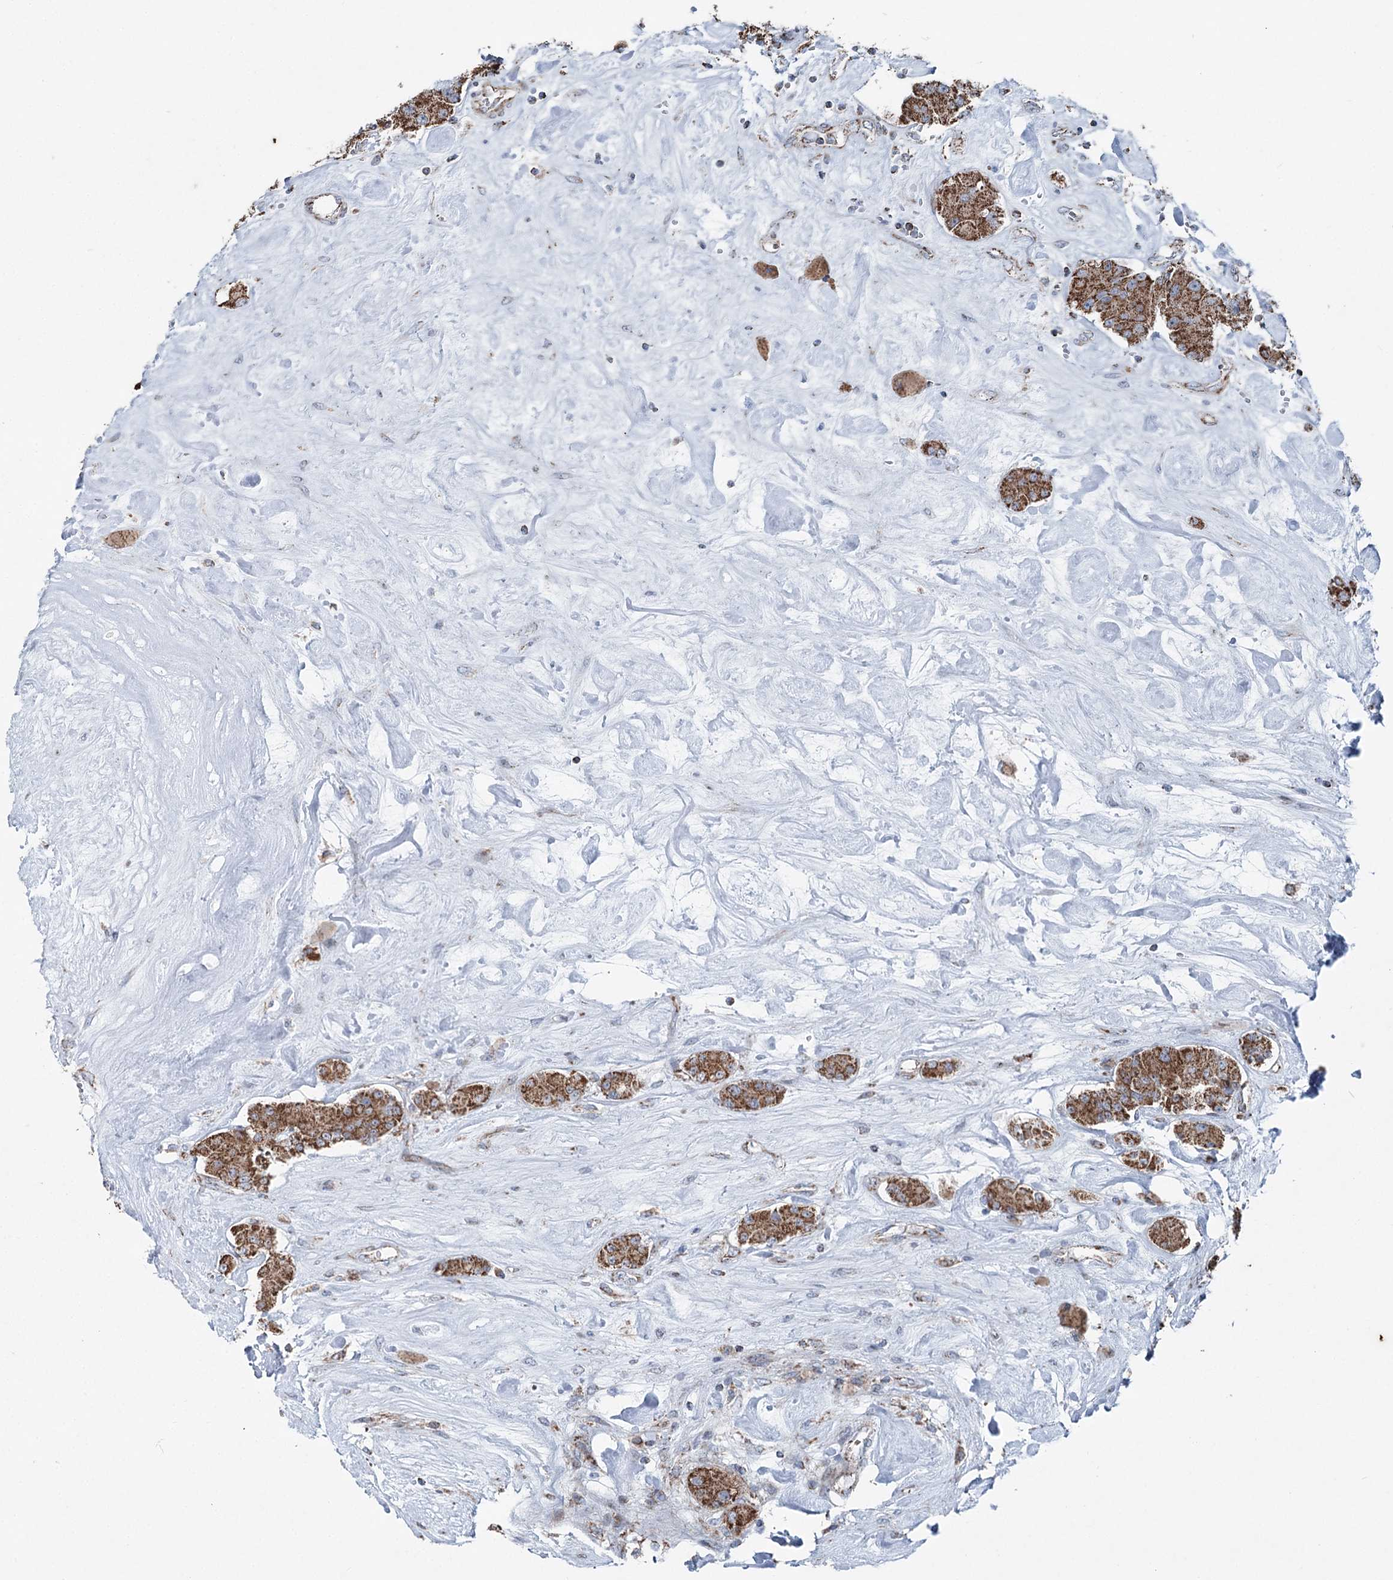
{"staining": {"intensity": "strong", "quantity": ">75%", "location": "cytoplasmic/membranous"}, "tissue": "carcinoid", "cell_type": "Tumor cells", "image_type": "cancer", "snomed": [{"axis": "morphology", "description": "Carcinoid, malignant, NOS"}, {"axis": "topography", "description": "Pancreas"}], "caption": "Protein positivity by immunohistochemistry shows strong cytoplasmic/membranous staining in approximately >75% of tumor cells in carcinoid (malignant).", "gene": "UCN3", "patient": {"sex": "male", "age": 41}}